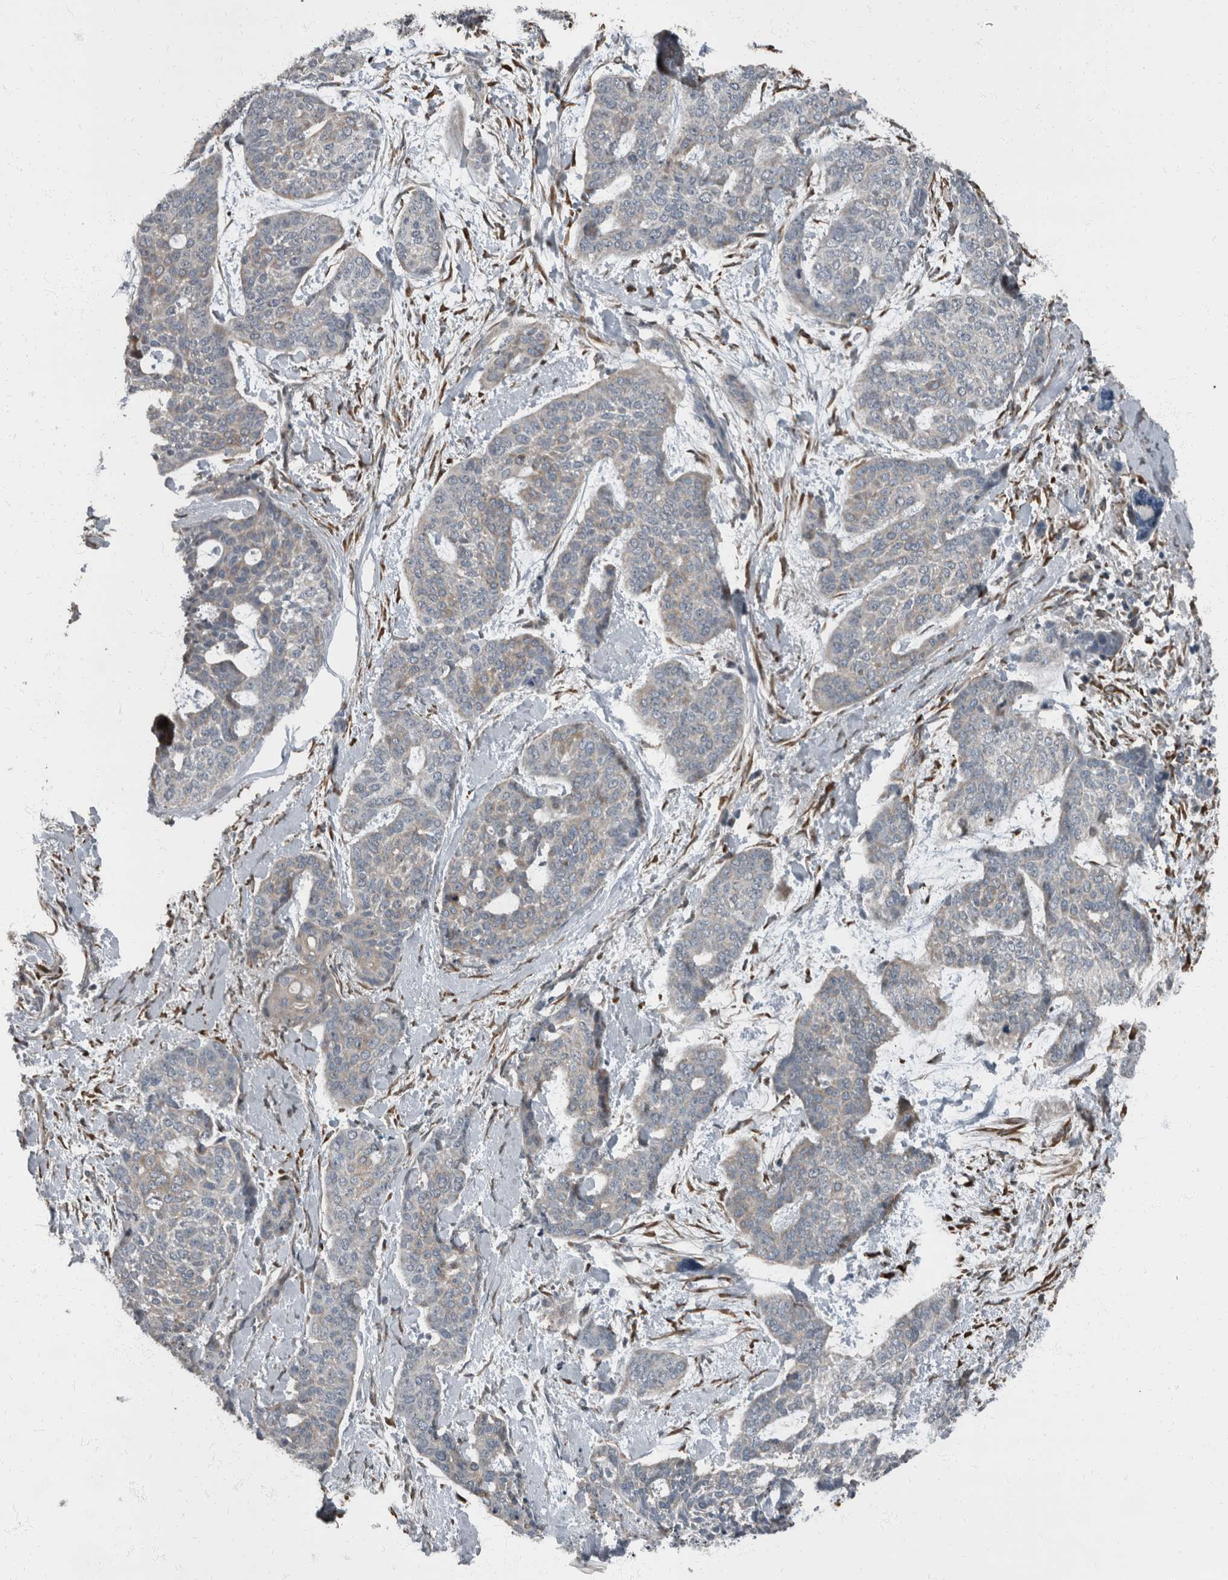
{"staining": {"intensity": "negative", "quantity": "none", "location": "none"}, "tissue": "skin cancer", "cell_type": "Tumor cells", "image_type": "cancer", "snomed": [{"axis": "morphology", "description": "Basal cell carcinoma"}, {"axis": "topography", "description": "Skin"}], "caption": "Skin cancer was stained to show a protein in brown. There is no significant expression in tumor cells.", "gene": "RABGGTB", "patient": {"sex": "female", "age": 64}}